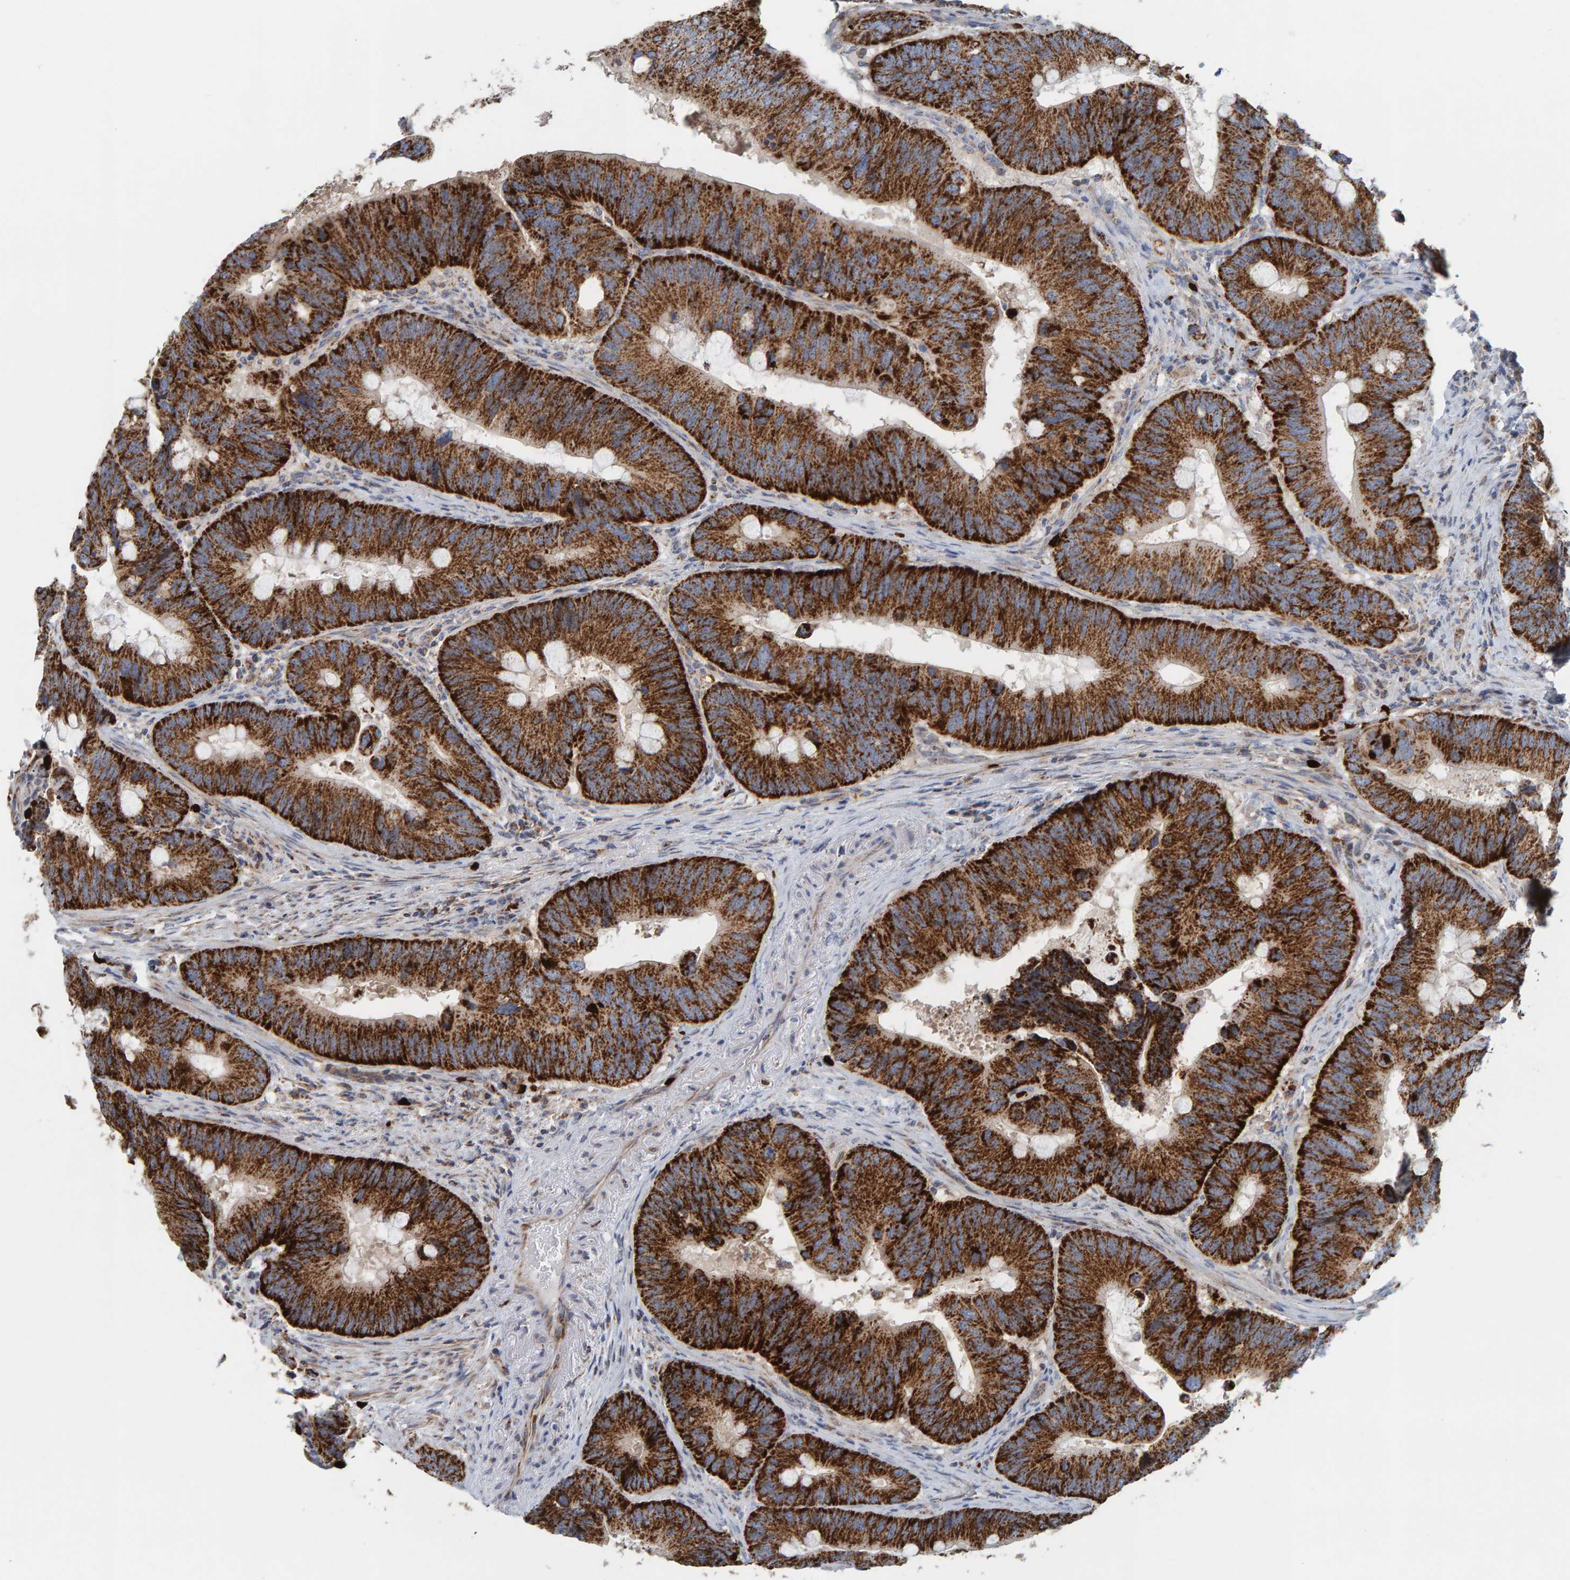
{"staining": {"intensity": "strong", "quantity": ">75%", "location": "cytoplasmic/membranous"}, "tissue": "colorectal cancer", "cell_type": "Tumor cells", "image_type": "cancer", "snomed": [{"axis": "morphology", "description": "Adenocarcinoma, NOS"}, {"axis": "topography", "description": "Colon"}], "caption": "Colorectal cancer (adenocarcinoma) stained with a brown dye shows strong cytoplasmic/membranous positive positivity in approximately >75% of tumor cells.", "gene": "B9D1", "patient": {"sex": "male", "age": 71}}